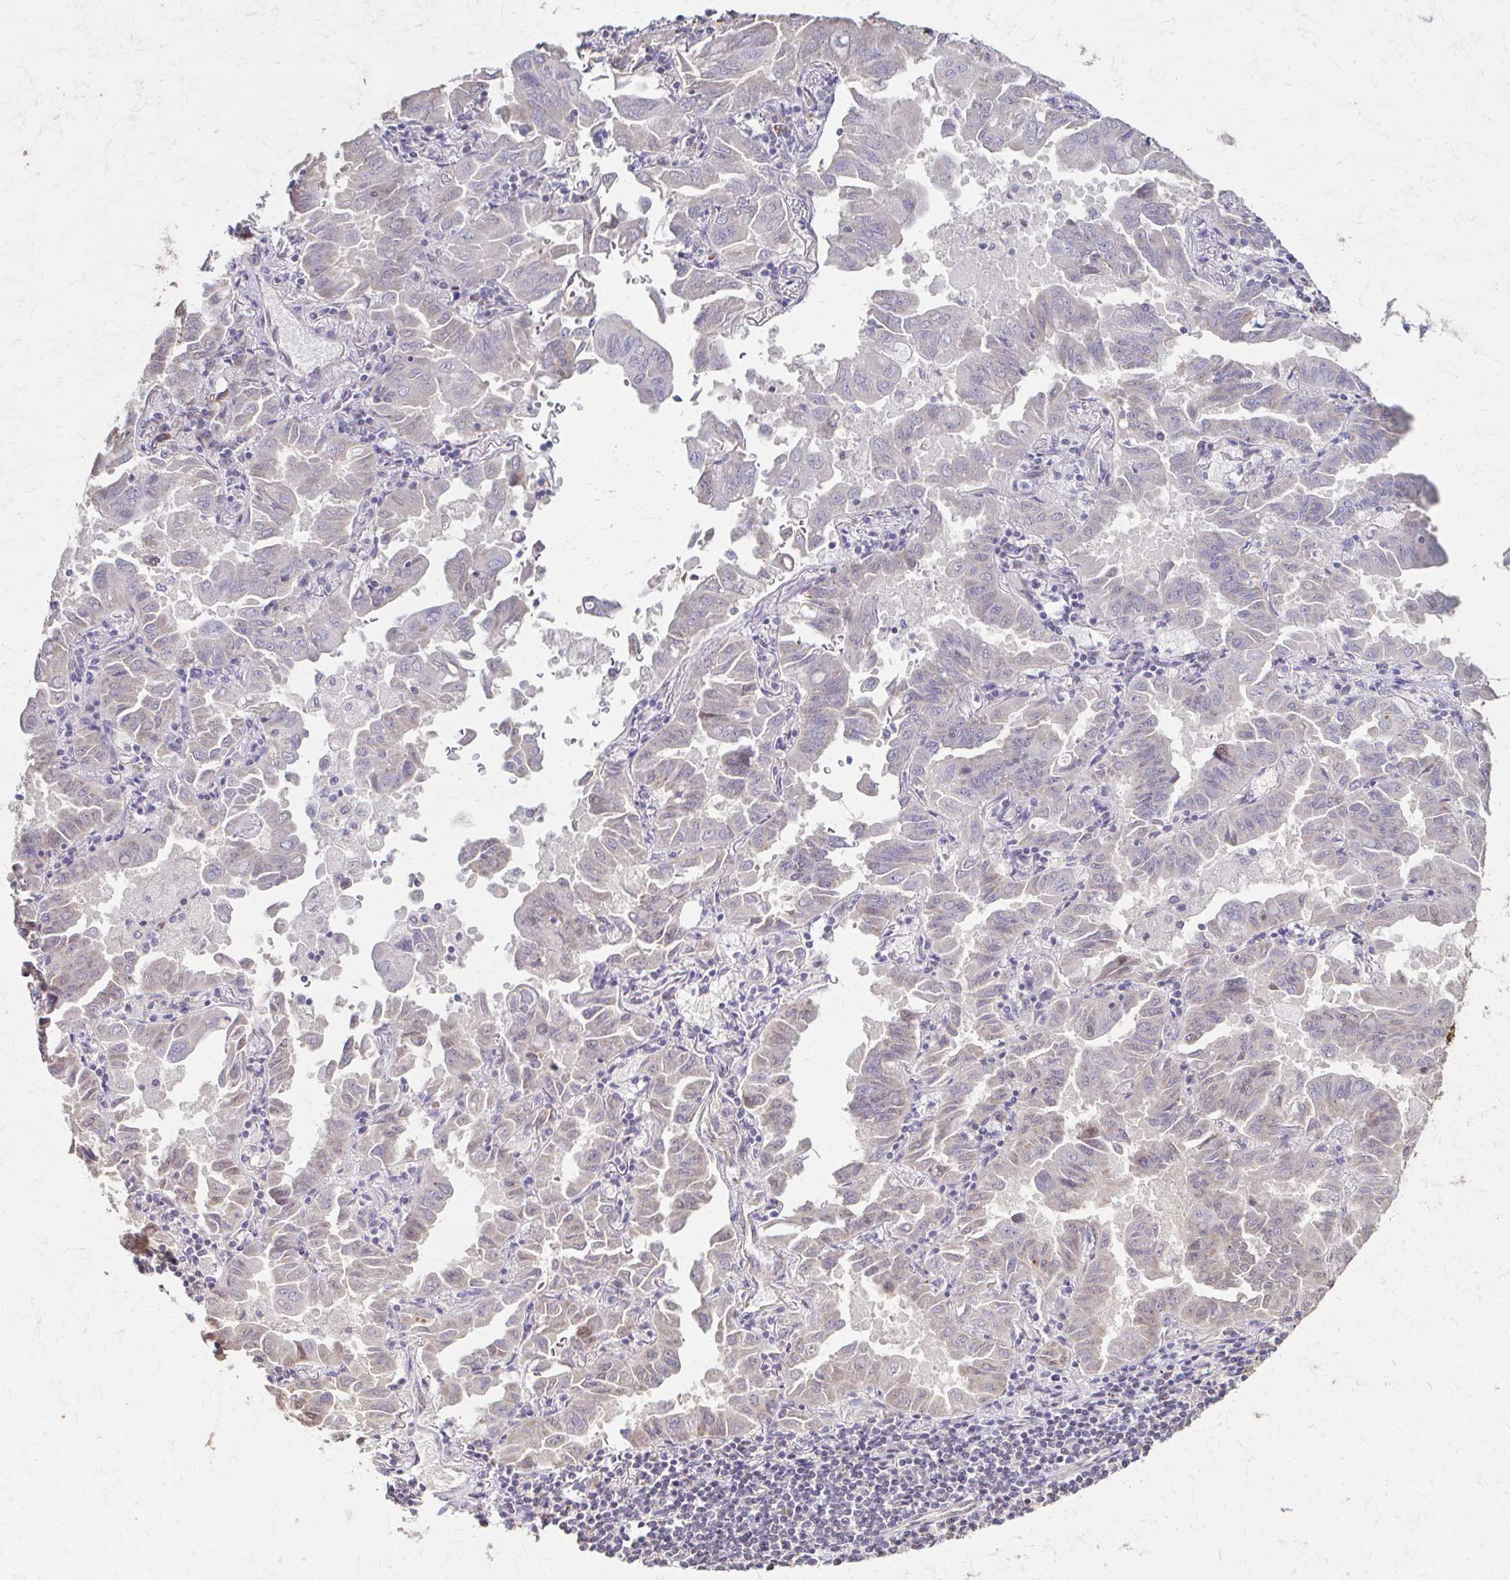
{"staining": {"intensity": "negative", "quantity": "none", "location": "none"}, "tissue": "lung cancer", "cell_type": "Tumor cells", "image_type": "cancer", "snomed": [{"axis": "morphology", "description": "Adenocarcinoma, NOS"}, {"axis": "topography", "description": "Lung"}], "caption": "There is no significant positivity in tumor cells of lung cancer (adenocarcinoma).", "gene": "IL18BP", "patient": {"sex": "male", "age": 64}}